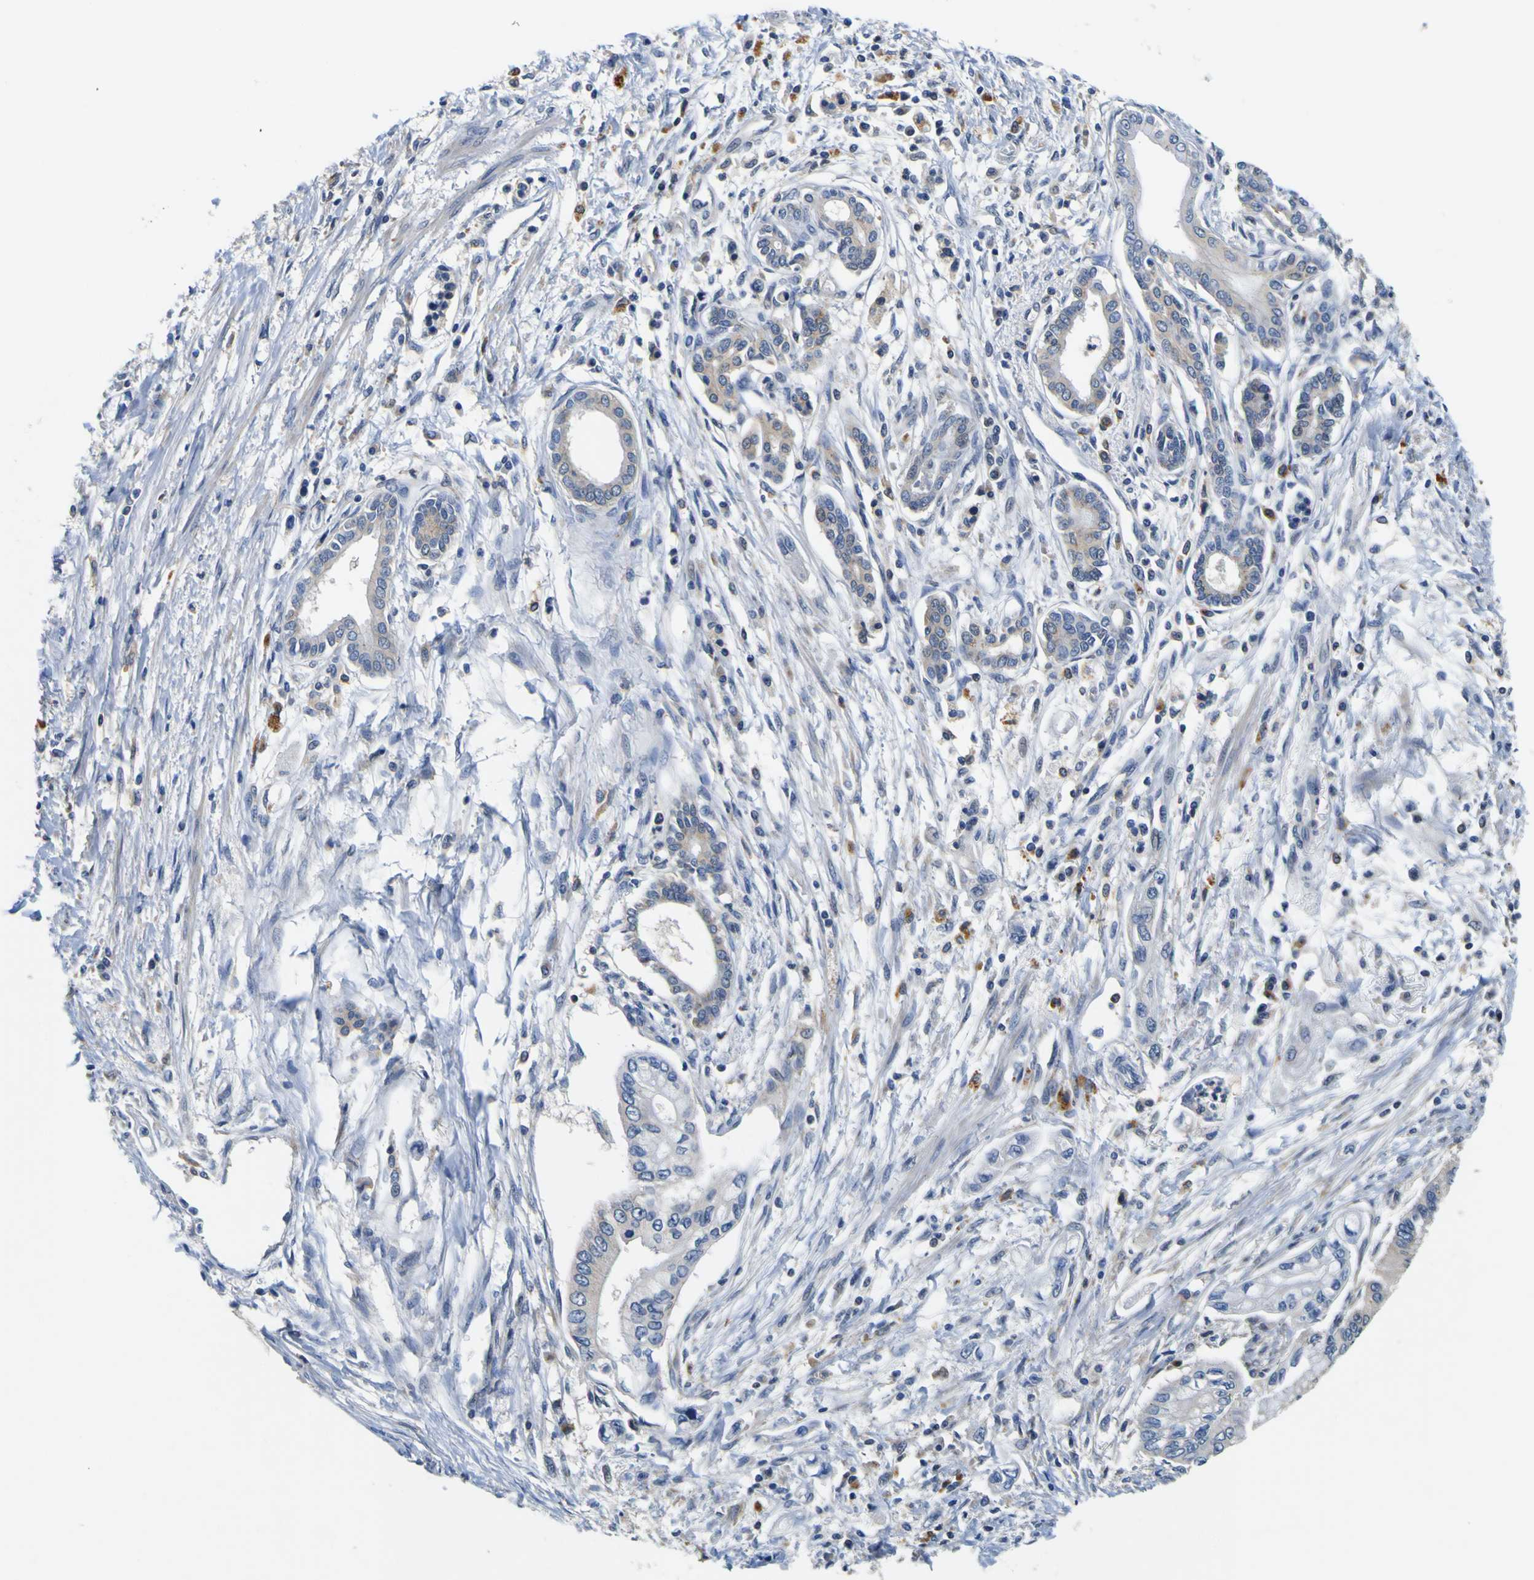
{"staining": {"intensity": "weak", "quantity": ">75%", "location": "cytoplasmic/membranous"}, "tissue": "pancreatic cancer", "cell_type": "Tumor cells", "image_type": "cancer", "snomed": [{"axis": "morphology", "description": "Adenocarcinoma, NOS"}, {"axis": "topography", "description": "Pancreas"}], "caption": "Pancreatic cancer stained for a protein (brown) demonstrates weak cytoplasmic/membranous positive positivity in approximately >75% of tumor cells.", "gene": "TNIK", "patient": {"sex": "male", "age": 56}}